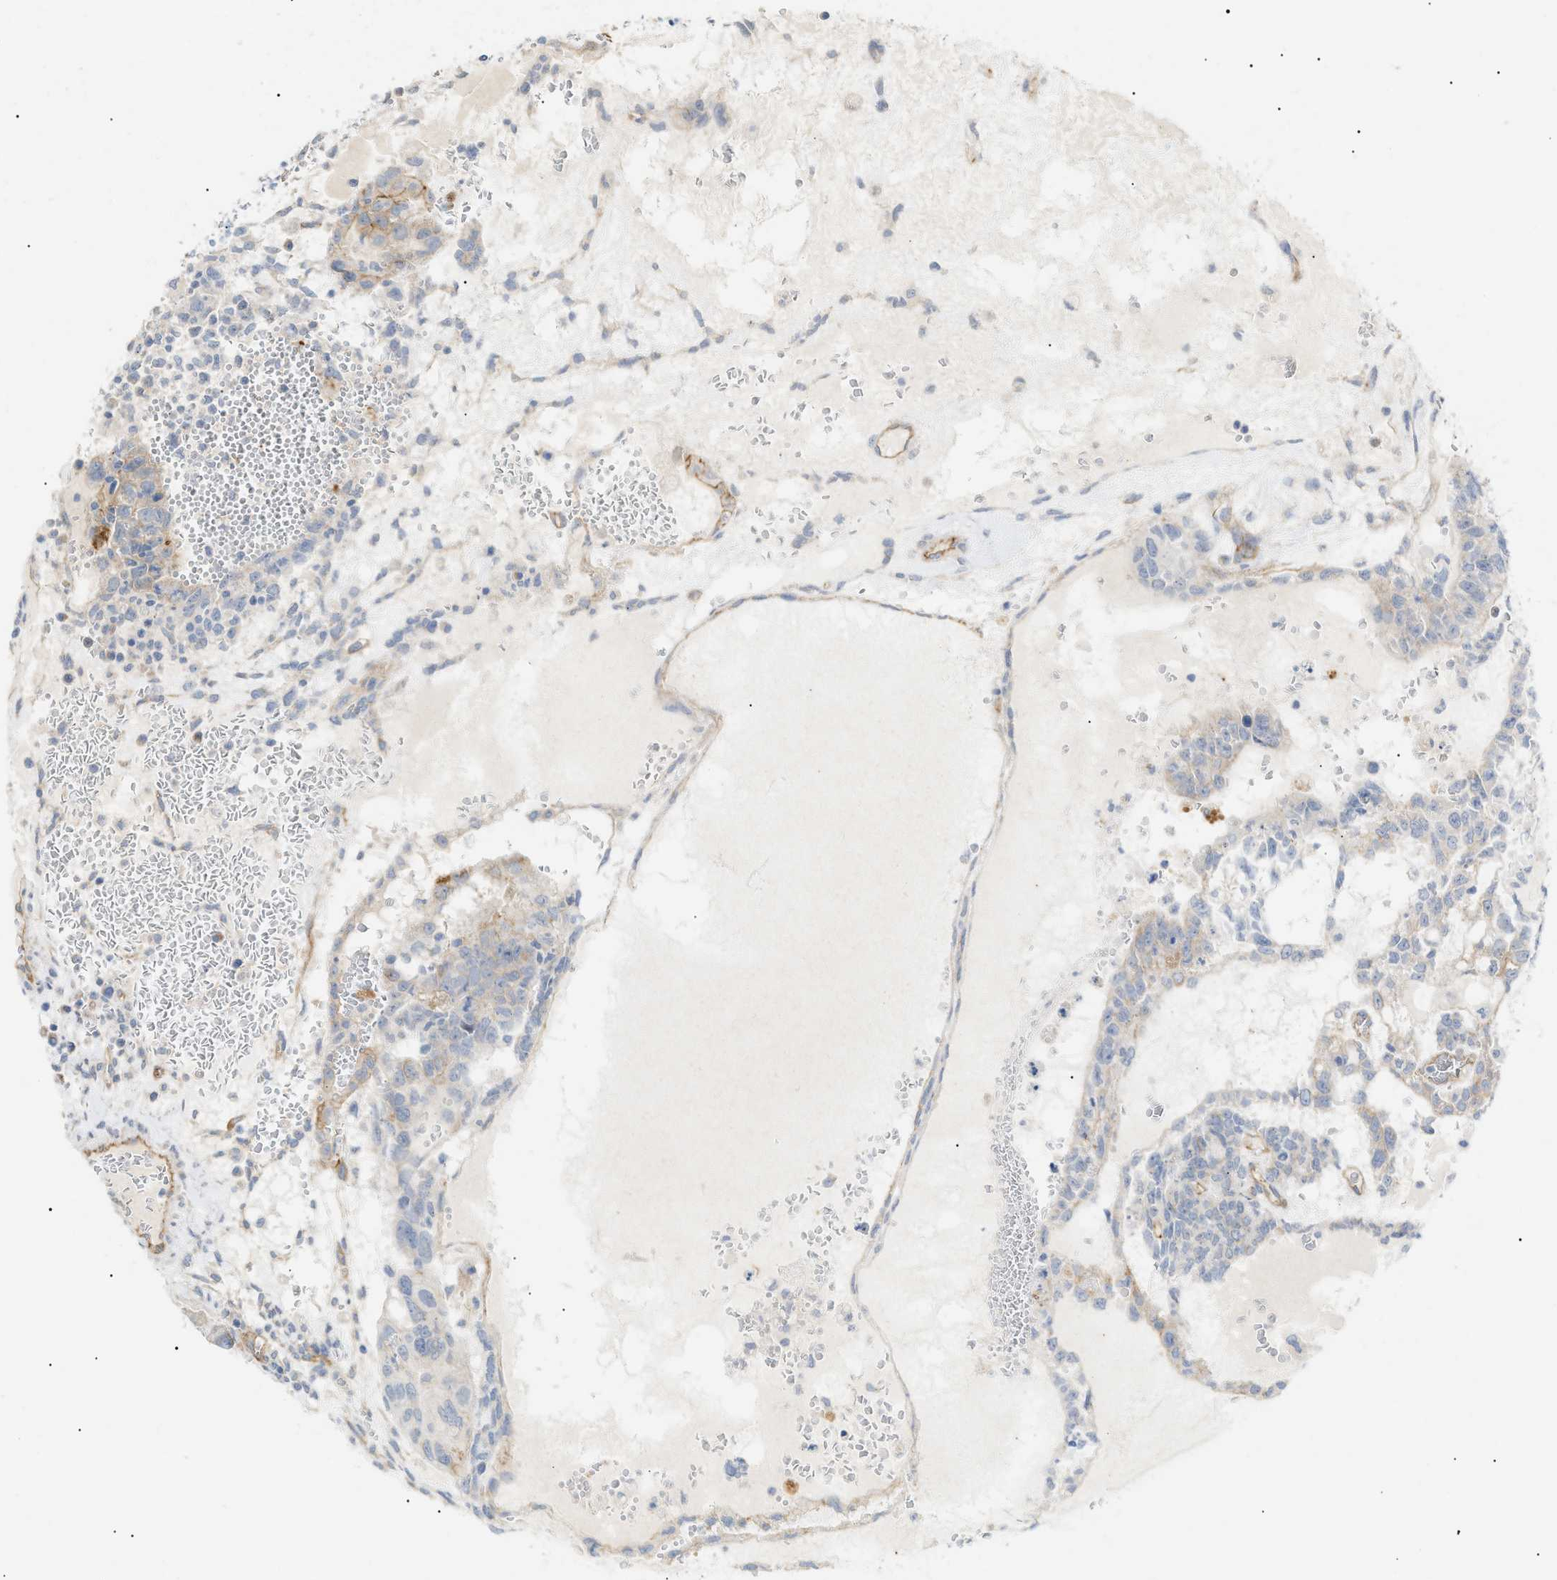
{"staining": {"intensity": "moderate", "quantity": "<25%", "location": "cytoplasmic/membranous"}, "tissue": "testis cancer", "cell_type": "Tumor cells", "image_type": "cancer", "snomed": [{"axis": "morphology", "description": "Seminoma, NOS"}, {"axis": "morphology", "description": "Carcinoma, Embryonal, NOS"}, {"axis": "topography", "description": "Testis"}], "caption": "Protein expression analysis of embryonal carcinoma (testis) demonstrates moderate cytoplasmic/membranous staining in approximately <25% of tumor cells. (DAB = brown stain, brightfield microscopy at high magnification).", "gene": "ZFHX2", "patient": {"sex": "male", "age": 52}}